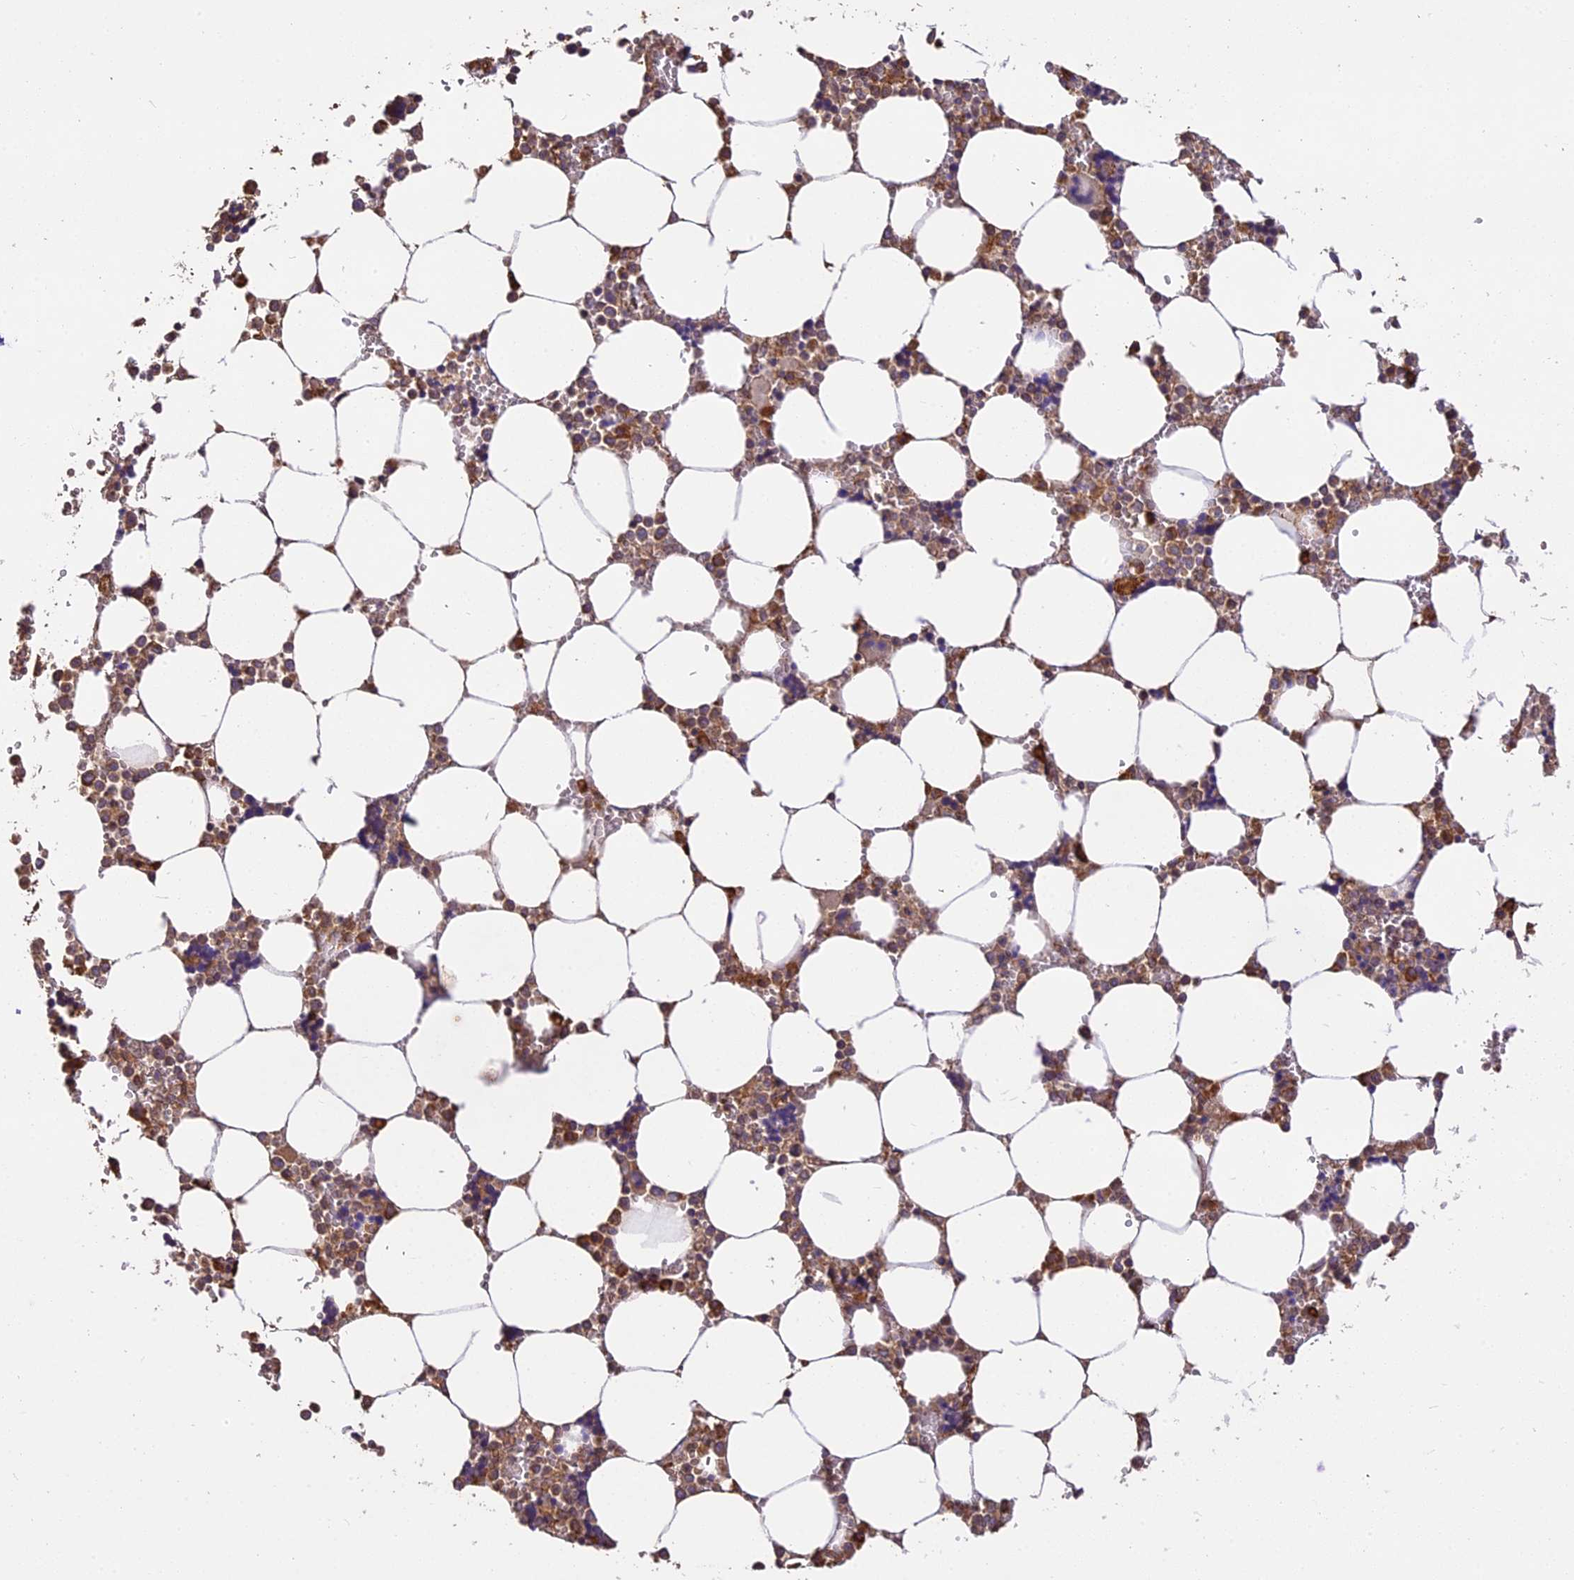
{"staining": {"intensity": "moderate", "quantity": ">75%", "location": "cytoplasmic/membranous"}, "tissue": "bone marrow", "cell_type": "Hematopoietic cells", "image_type": "normal", "snomed": [{"axis": "morphology", "description": "Normal tissue, NOS"}, {"axis": "topography", "description": "Bone marrow"}], "caption": "Benign bone marrow shows moderate cytoplasmic/membranous expression in approximately >75% of hematopoietic cells.", "gene": "BRAP", "patient": {"sex": "male", "age": 64}}